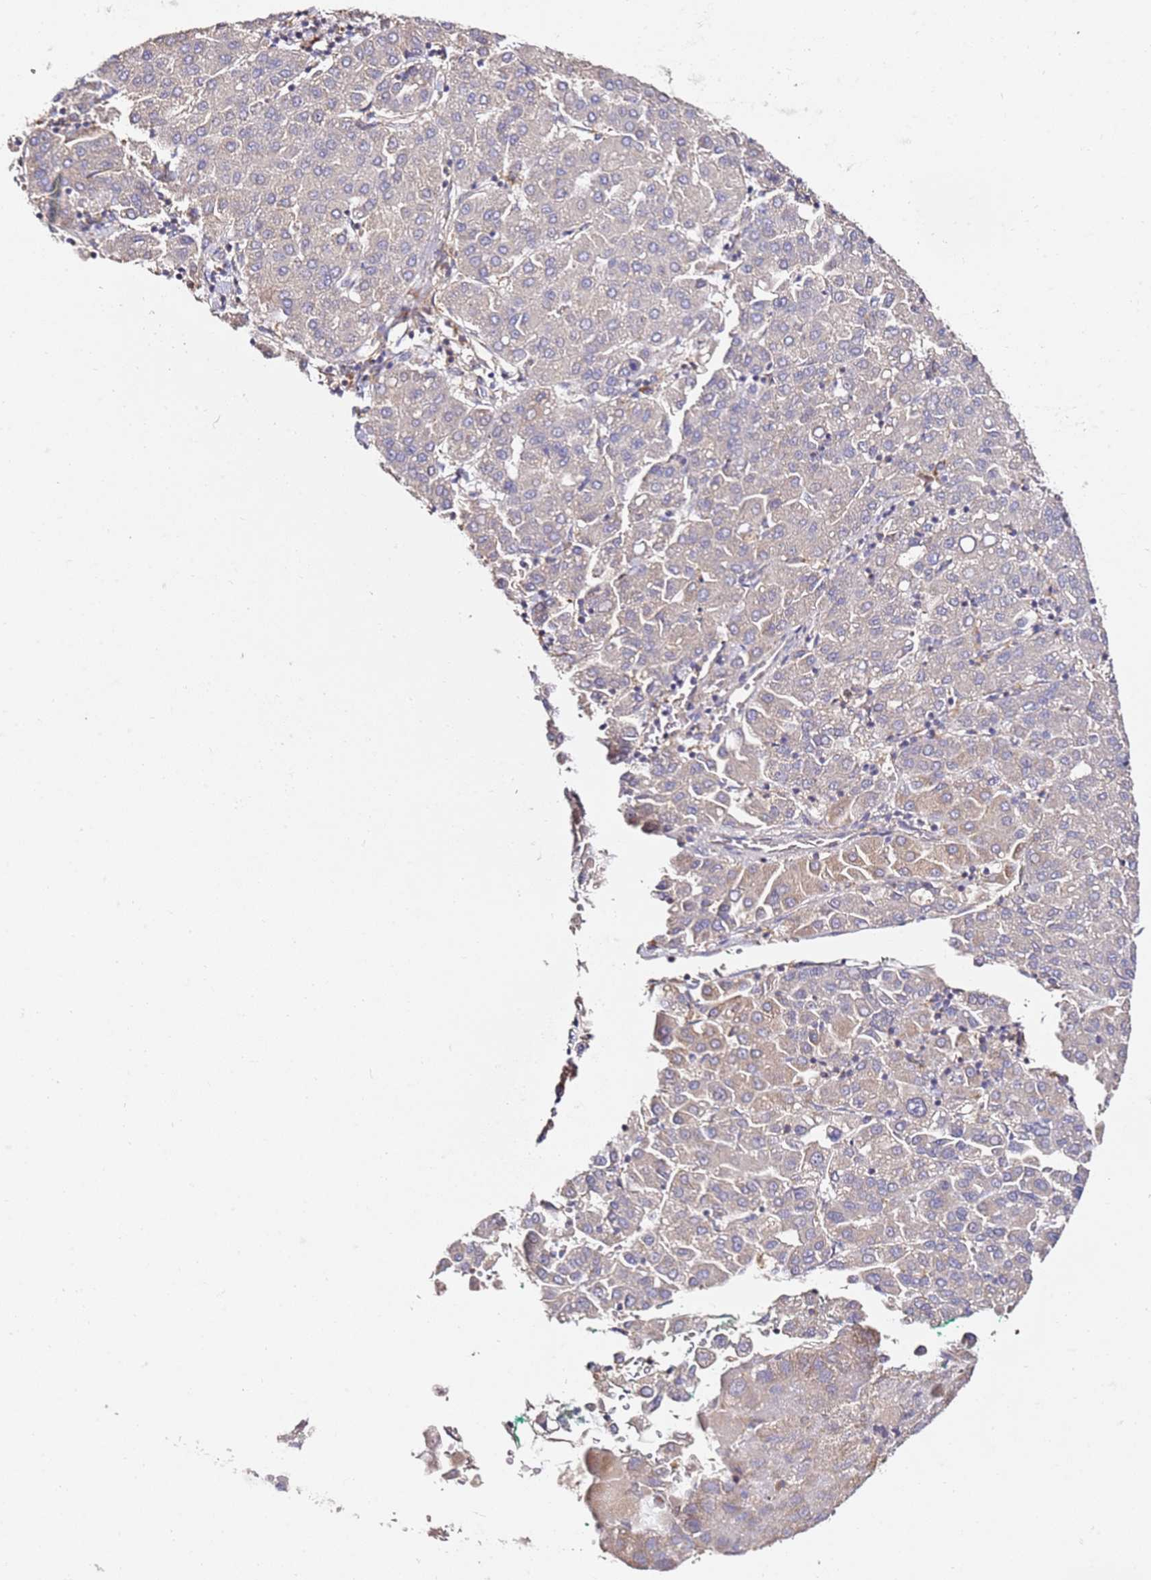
{"staining": {"intensity": "weak", "quantity": "<25%", "location": "cytoplasmic/membranous"}, "tissue": "liver cancer", "cell_type": "Tumor cells", "image_type": "cancer", "snomed": [{"axis": "morphology", "description": "Carcinoma, Hepatocellular, NOS"}, {"axis": "topography", "description": "Liver"}], "caption": "Tumor cells show no significant staining in liver cancer.", "gene": "OR2B11", "patient": {"sex": "male", "age": 65}}